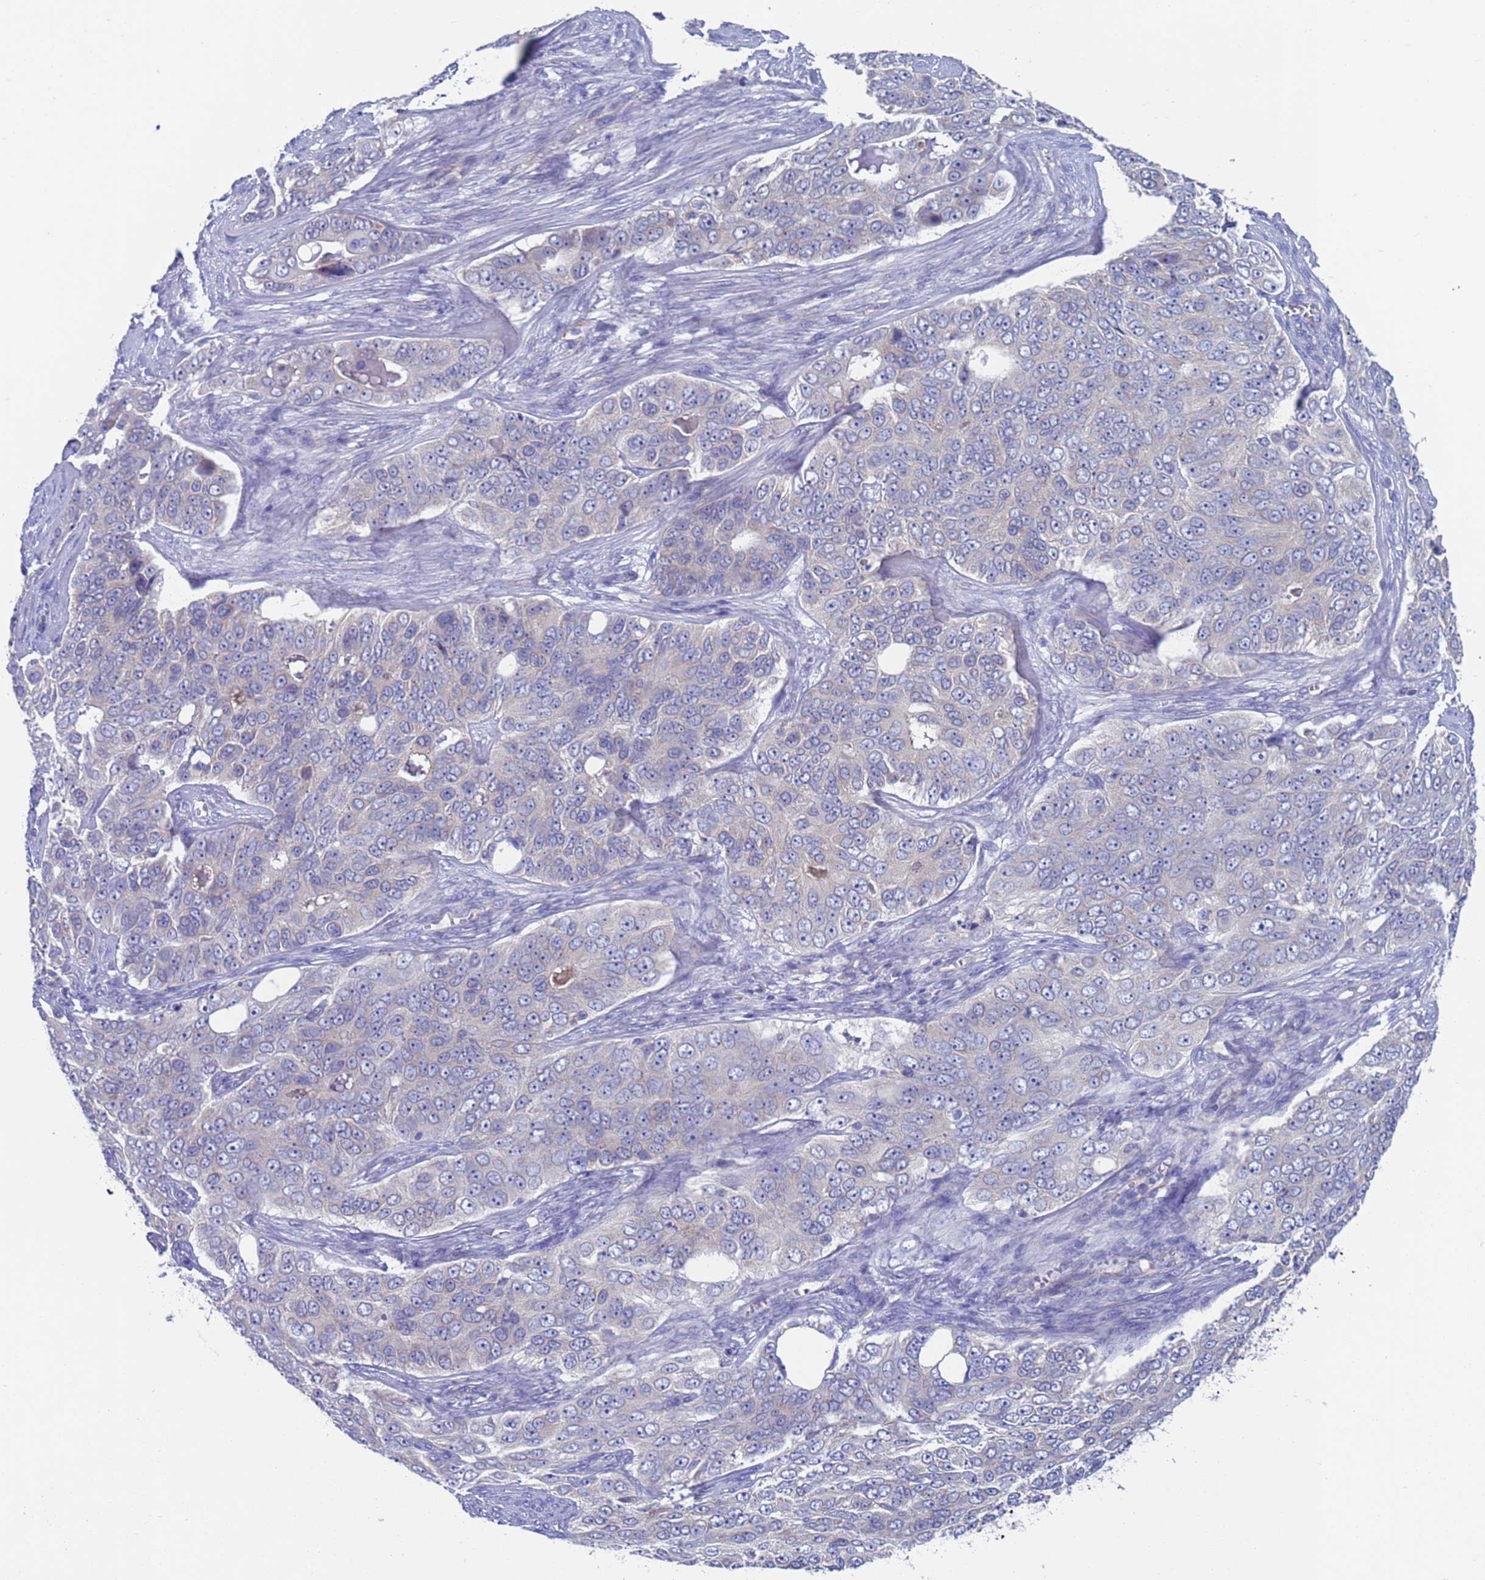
{"staining": {"intensity": "negative", "quantity": "none", "location": "none"}, "tissue": "ovarian cancer", "cell_type": "Tumor cells", "image_type": "cancer", "snomed": [{"axis": "morphology", "description": "Carcinoma, endometroid"}, {"axis": "topography", "description": "Ovary"}], "caption": "IHC photomicrograph of endometroid carcinoma (ovarian) stained for a protein (brown), which displays no staining in tumor cells.", "gene": "PET117", "patient": {"sex": "female", "age": 51}}